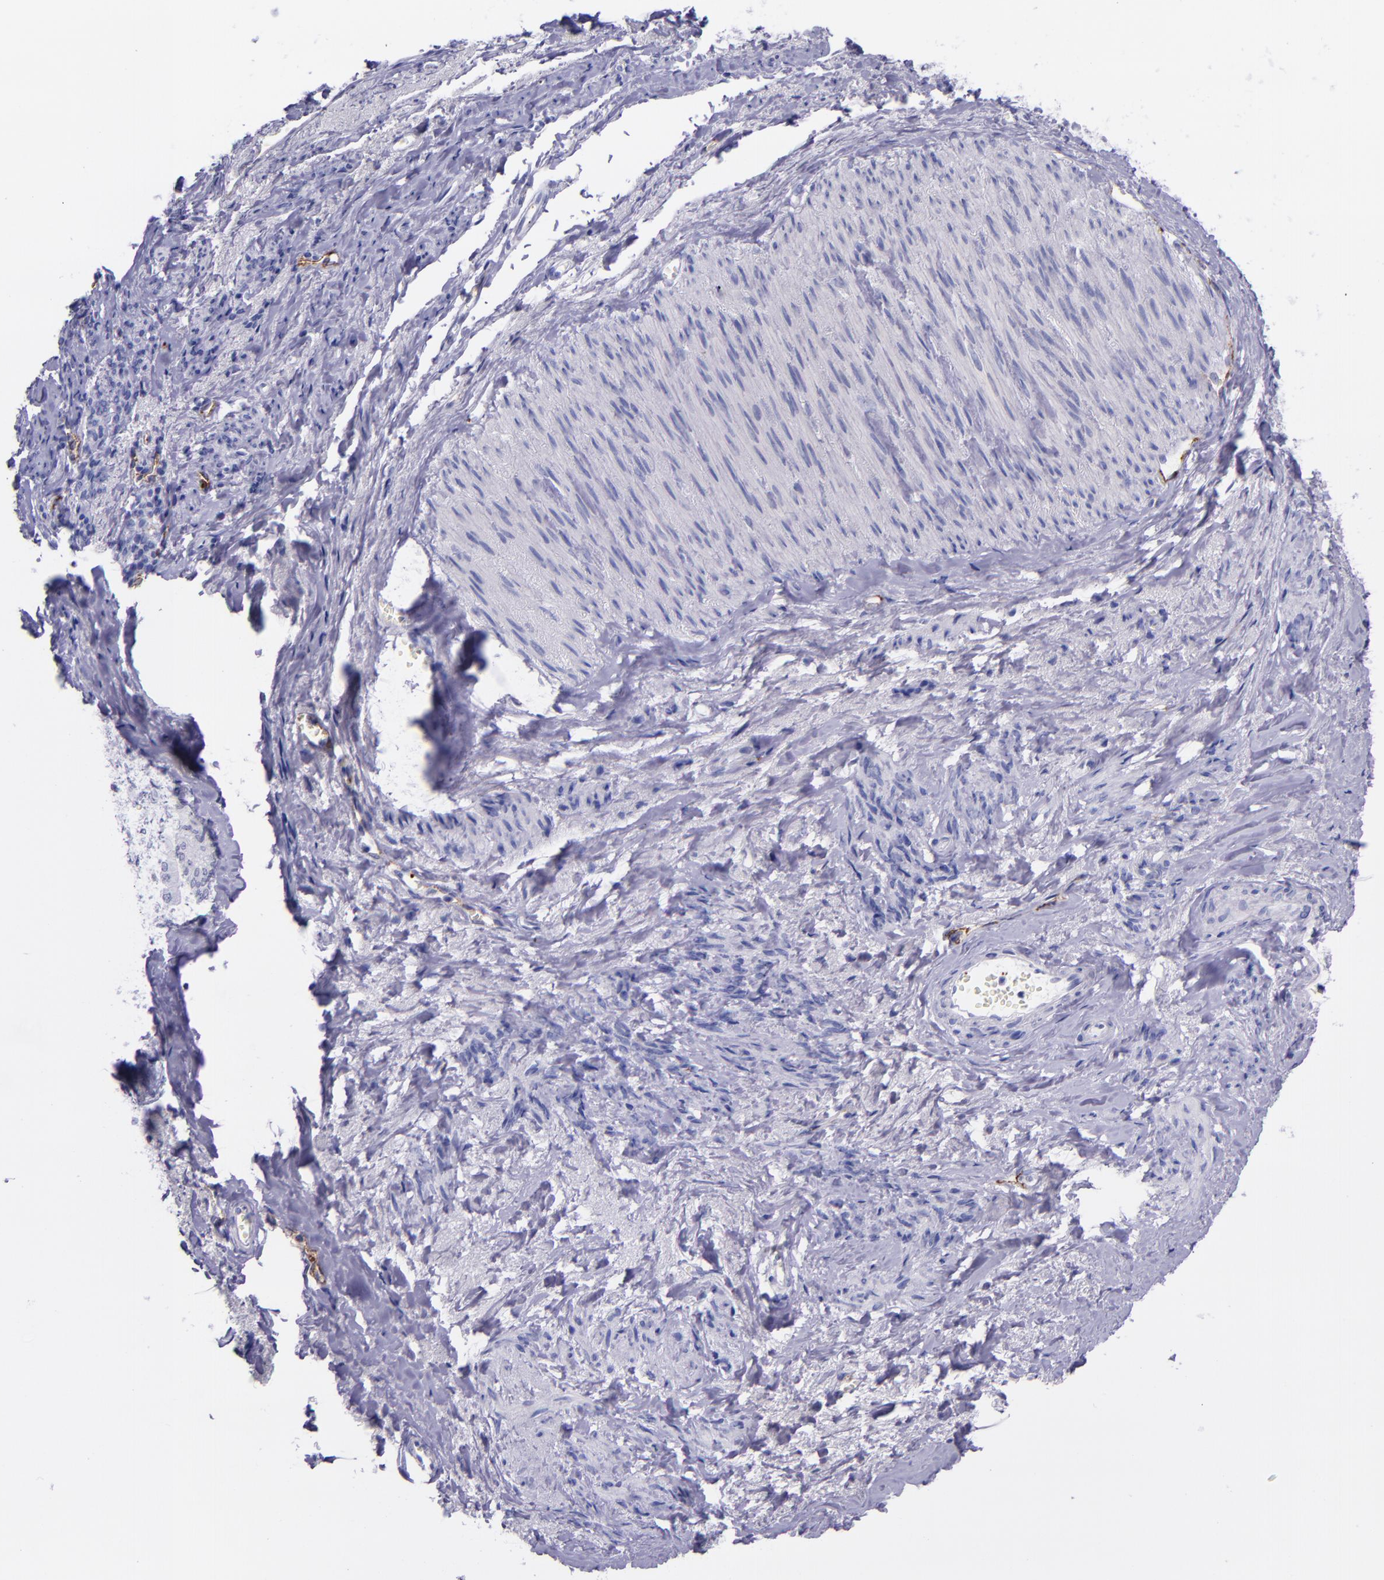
{"staining": {"intensity": "negative", "quantity": "none", "location": "none"}, "tissue": "endometrial cancer", "cell_type": "Tumor cells", "image_type": "cancer", "snomed": [{"axis": "morphology", "description": "Adenocarcinoma, NOS"}, {"axis": "topography", "description": "Endometrium"}], "caption": "A high-resolution histopathology image shows IHC staining of endometrial cancer (adenocarcinoma), which demonstrates no significant staining in tumor cells.", "gene": "SELE", "patient": {"sex": "female", "age": 75}}